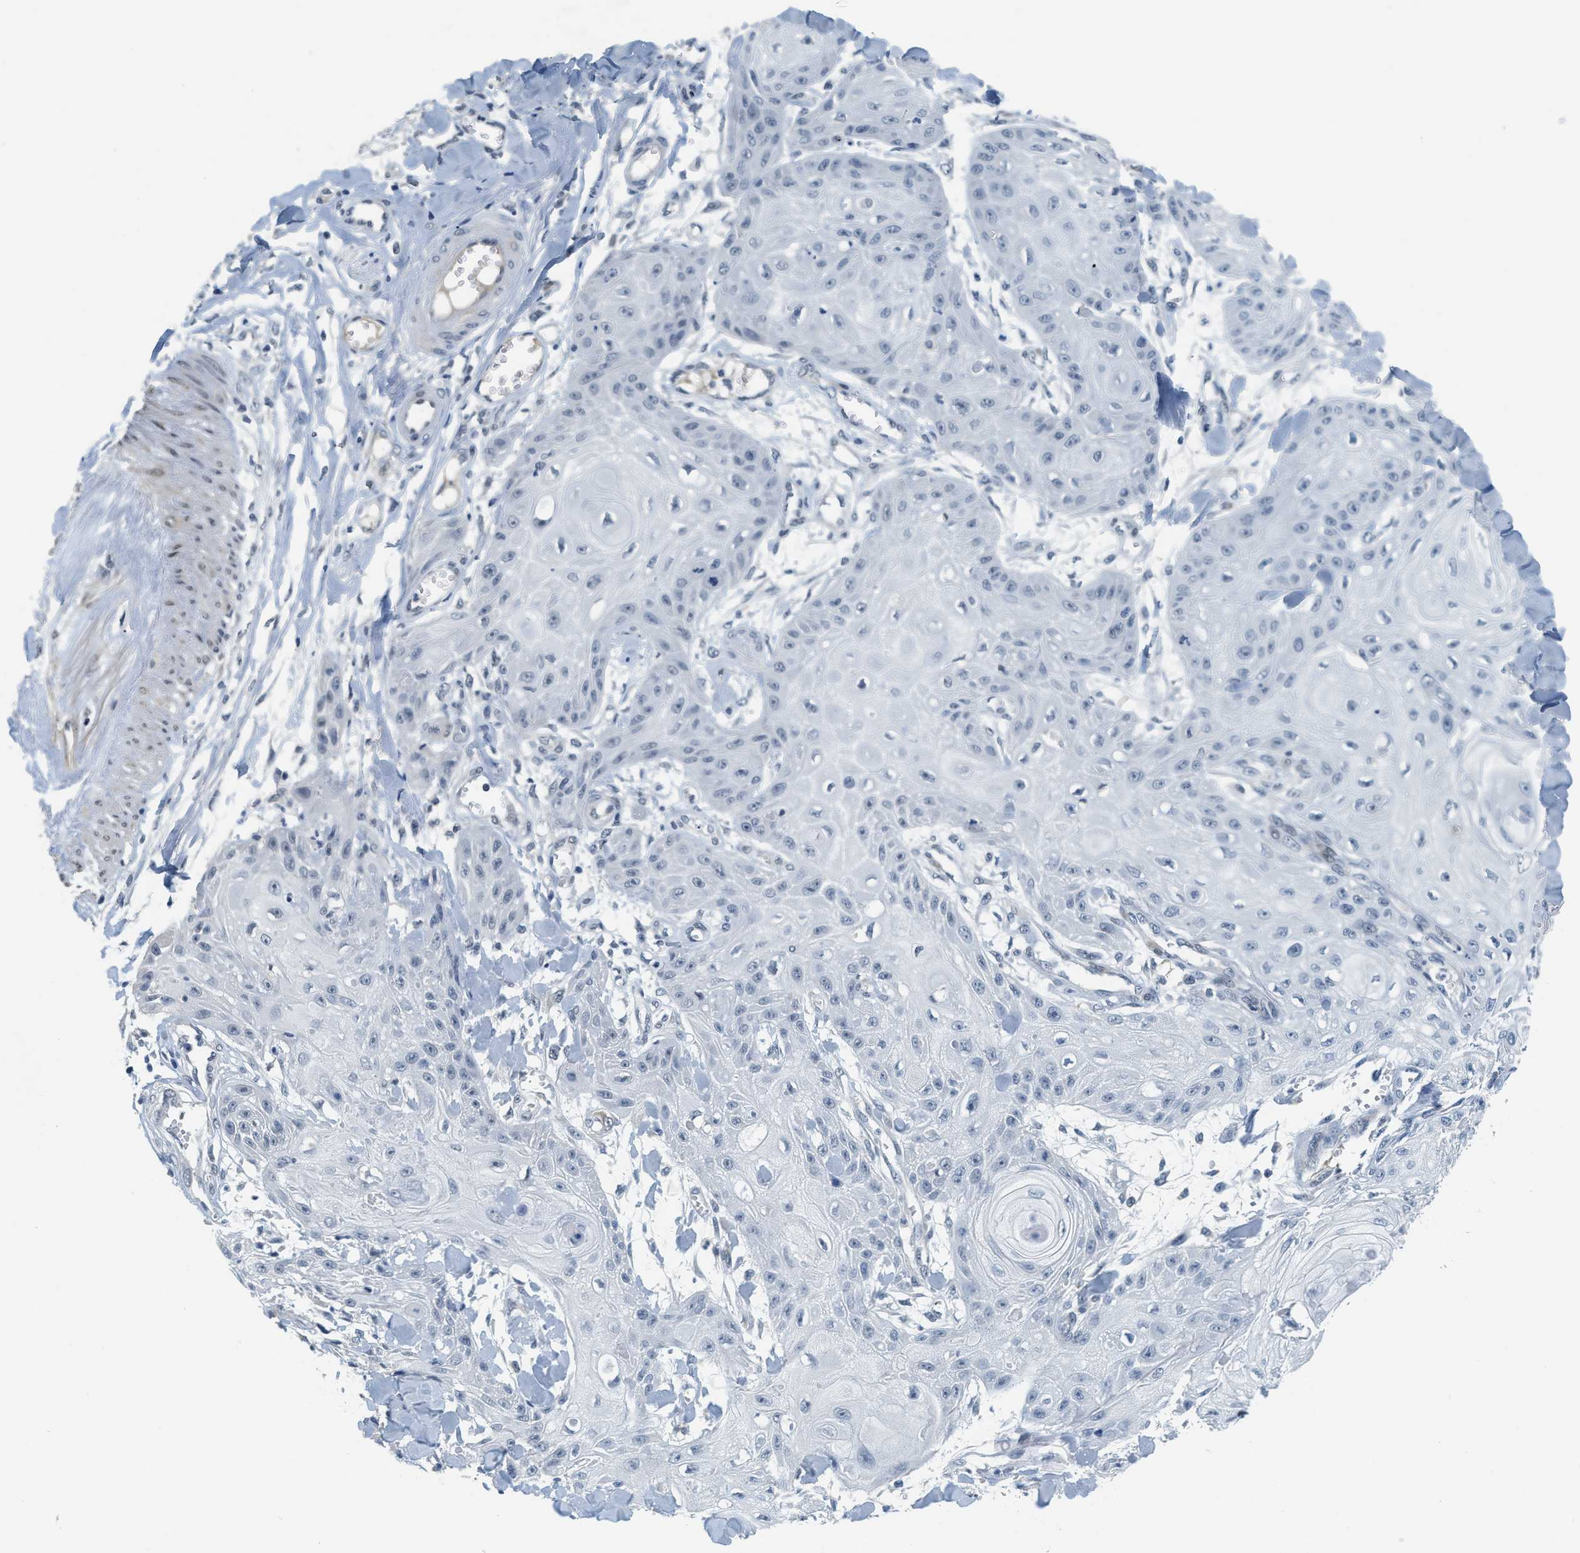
{"staining": {"intensity": "negative", "quantity": "none", "location": "none"}, "tissue": "skin cancer", "cell_type": "Tumor cells", "image_type": "cancer", "snomed": [{"axis": "morphology", "description": "Squamous cell carcinoma, NOS"}, {"axis": "topography", "description": "Skin"}], "caption": "Tumor cells show no significant protein staining in skin squamous cell carcinoma.", "gene": "MZF1", "patient": {"sex": "male", "age": 74}}